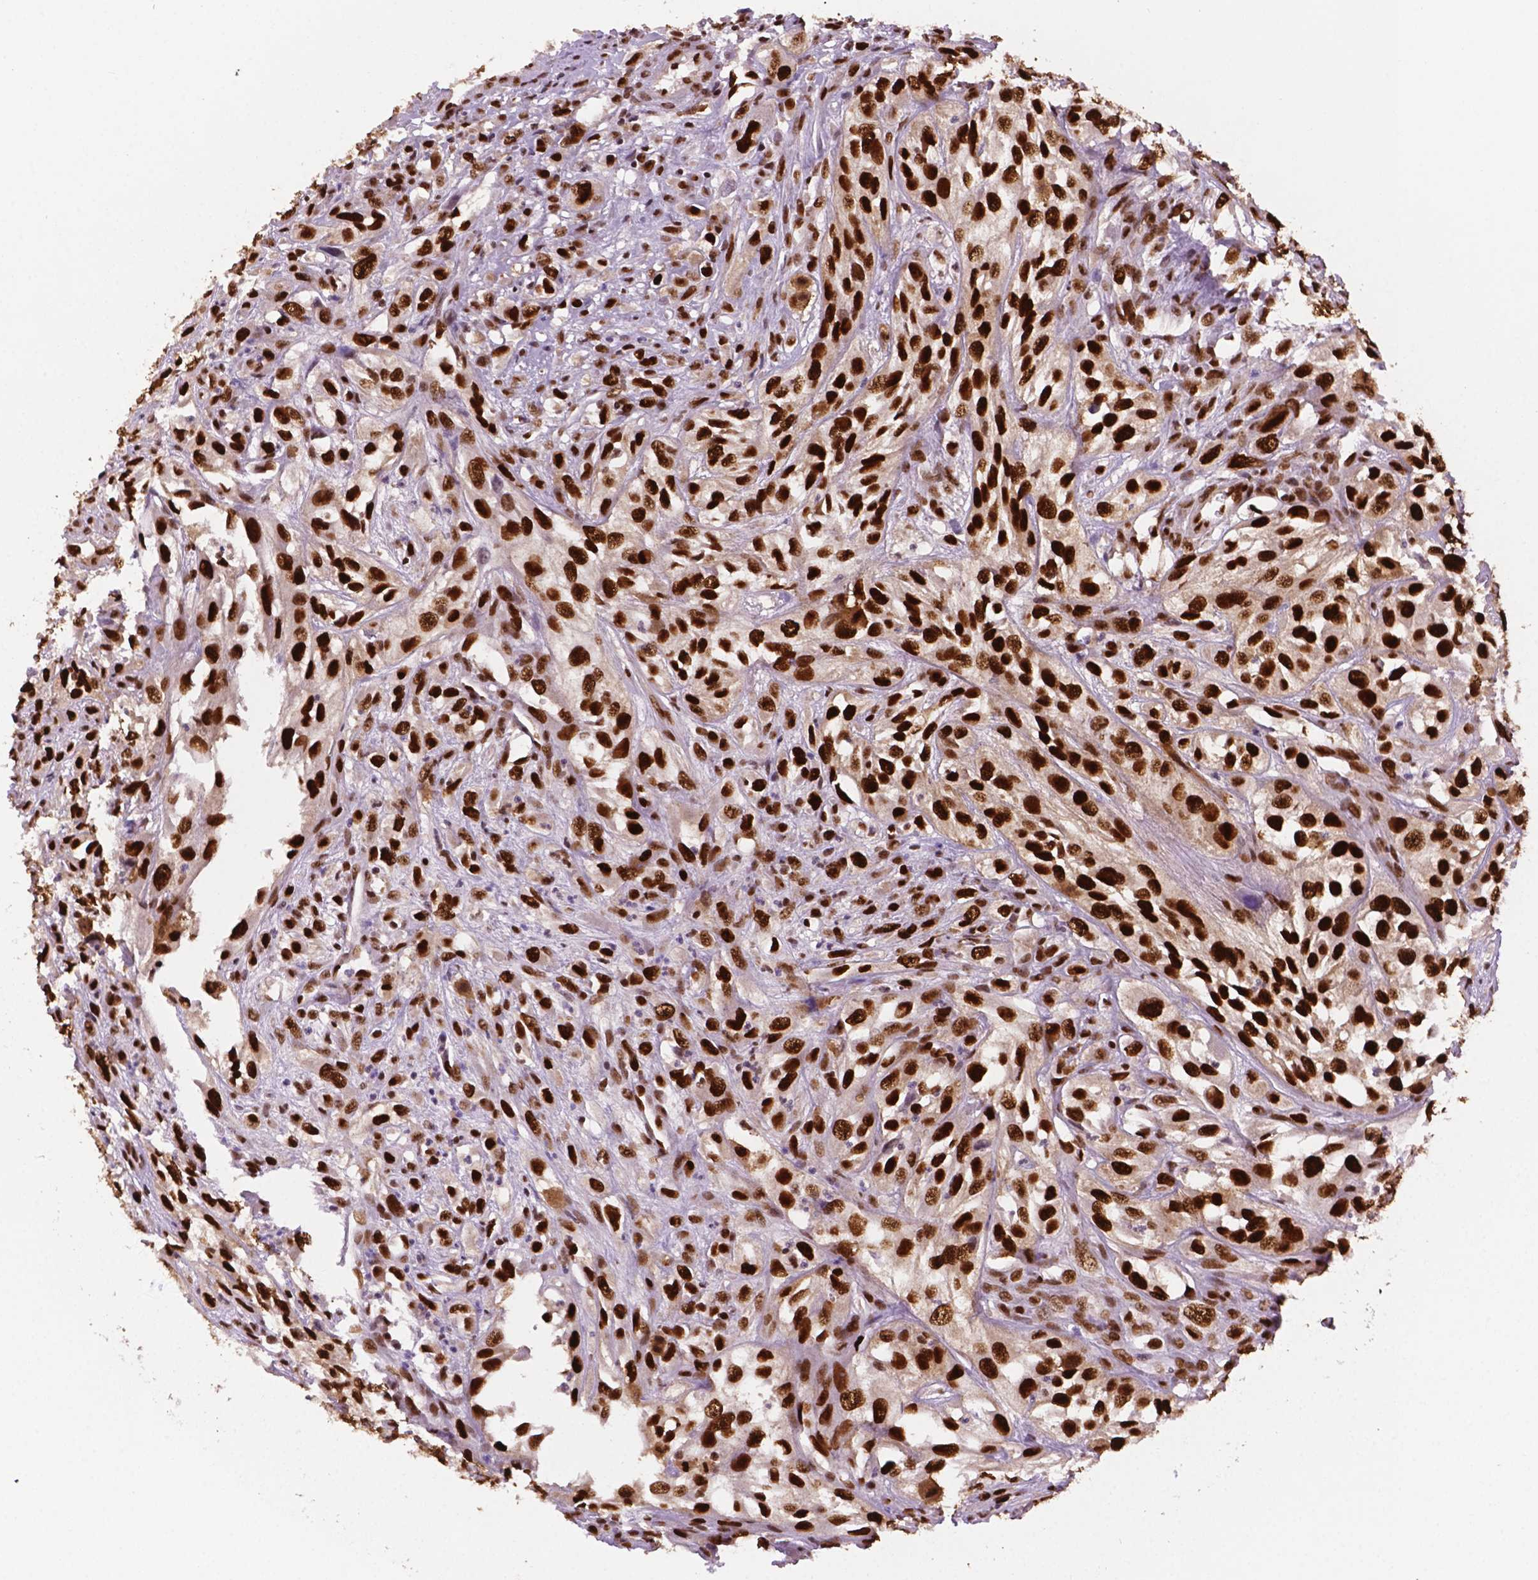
{"staining": {"intensity": "strong", "quantity": "25%-75%", "location": "nuclear"}, "tissue": "urothelial cancer", "cell_type": "Tumor cells", "image_type": "cancer", "snomed": [{"axis": "morphology", "description": "Urothelial carcinoma, High grade"}, {"axis": "topography", "description": "Urinary bladder"}], "caption": "Human urothelial carcinoma (high-grade) stained with a brown dye demonstrates strong nuclear positive expression in approximately 25%-75% of tumor cells.", "gene": "MLH1", "patient": {"sex": "male", "age": 67}}